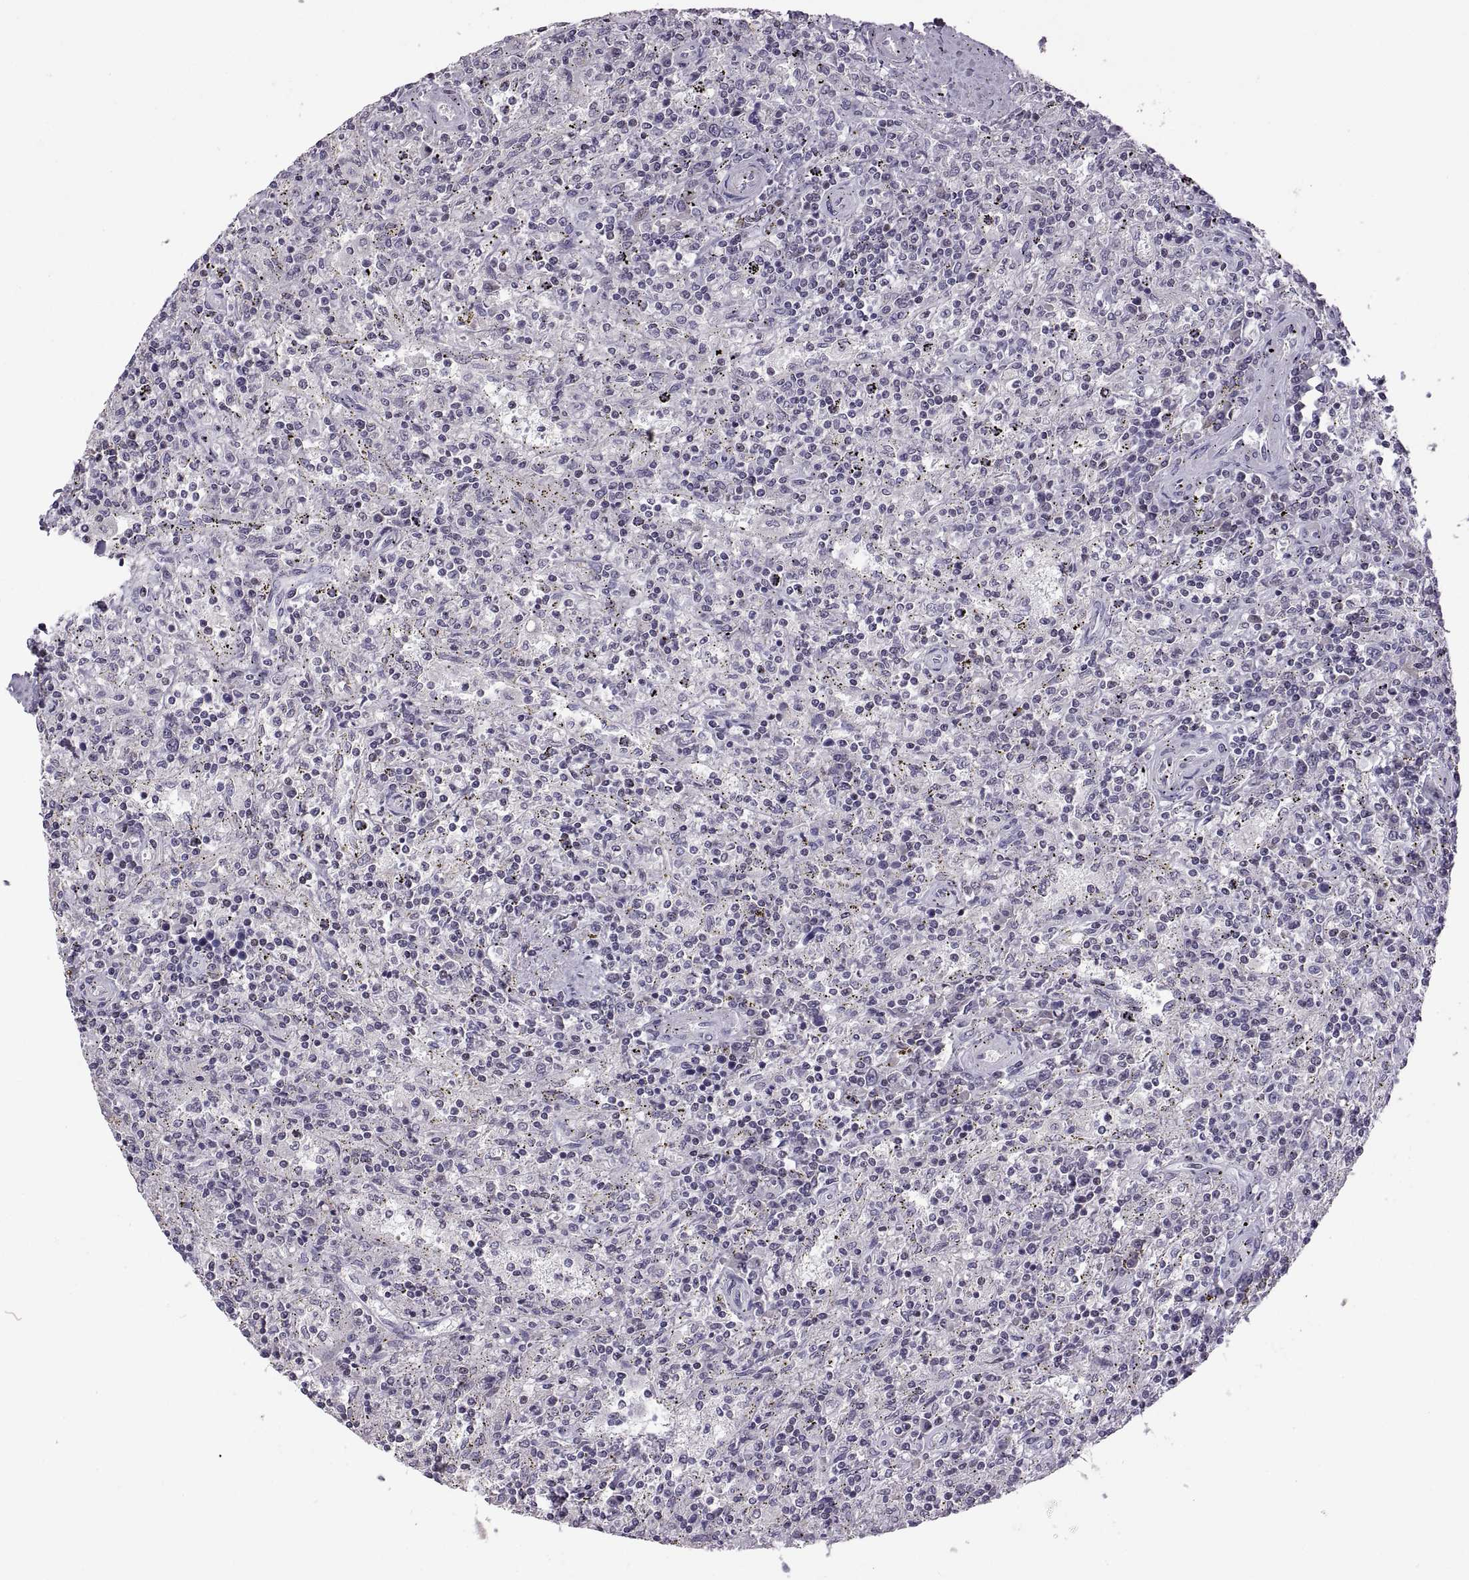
{"staining": {"intensity": "negative", "quantity": "none", "location": "none"}, "tissue": "lymphoma", "cell_type": "Tumor cells", "image_type": "cancer", "snomed": [{"axis": "morphology", "description": "Malignant lymphoma, non-Hodgkin's type, Low grade"}, {"axis": "topography", "description": "Spleen"}], "caption": "The micrograph shows no significant positivity in tumor cells of malignant lymphoma, non-Hodgkin's type (low-grade). (Immunohistochemistry (ihc), brightfield microscopy, high magnification).", "gene": "NEK2", "patient": {"sex": "male", "age": 62}}